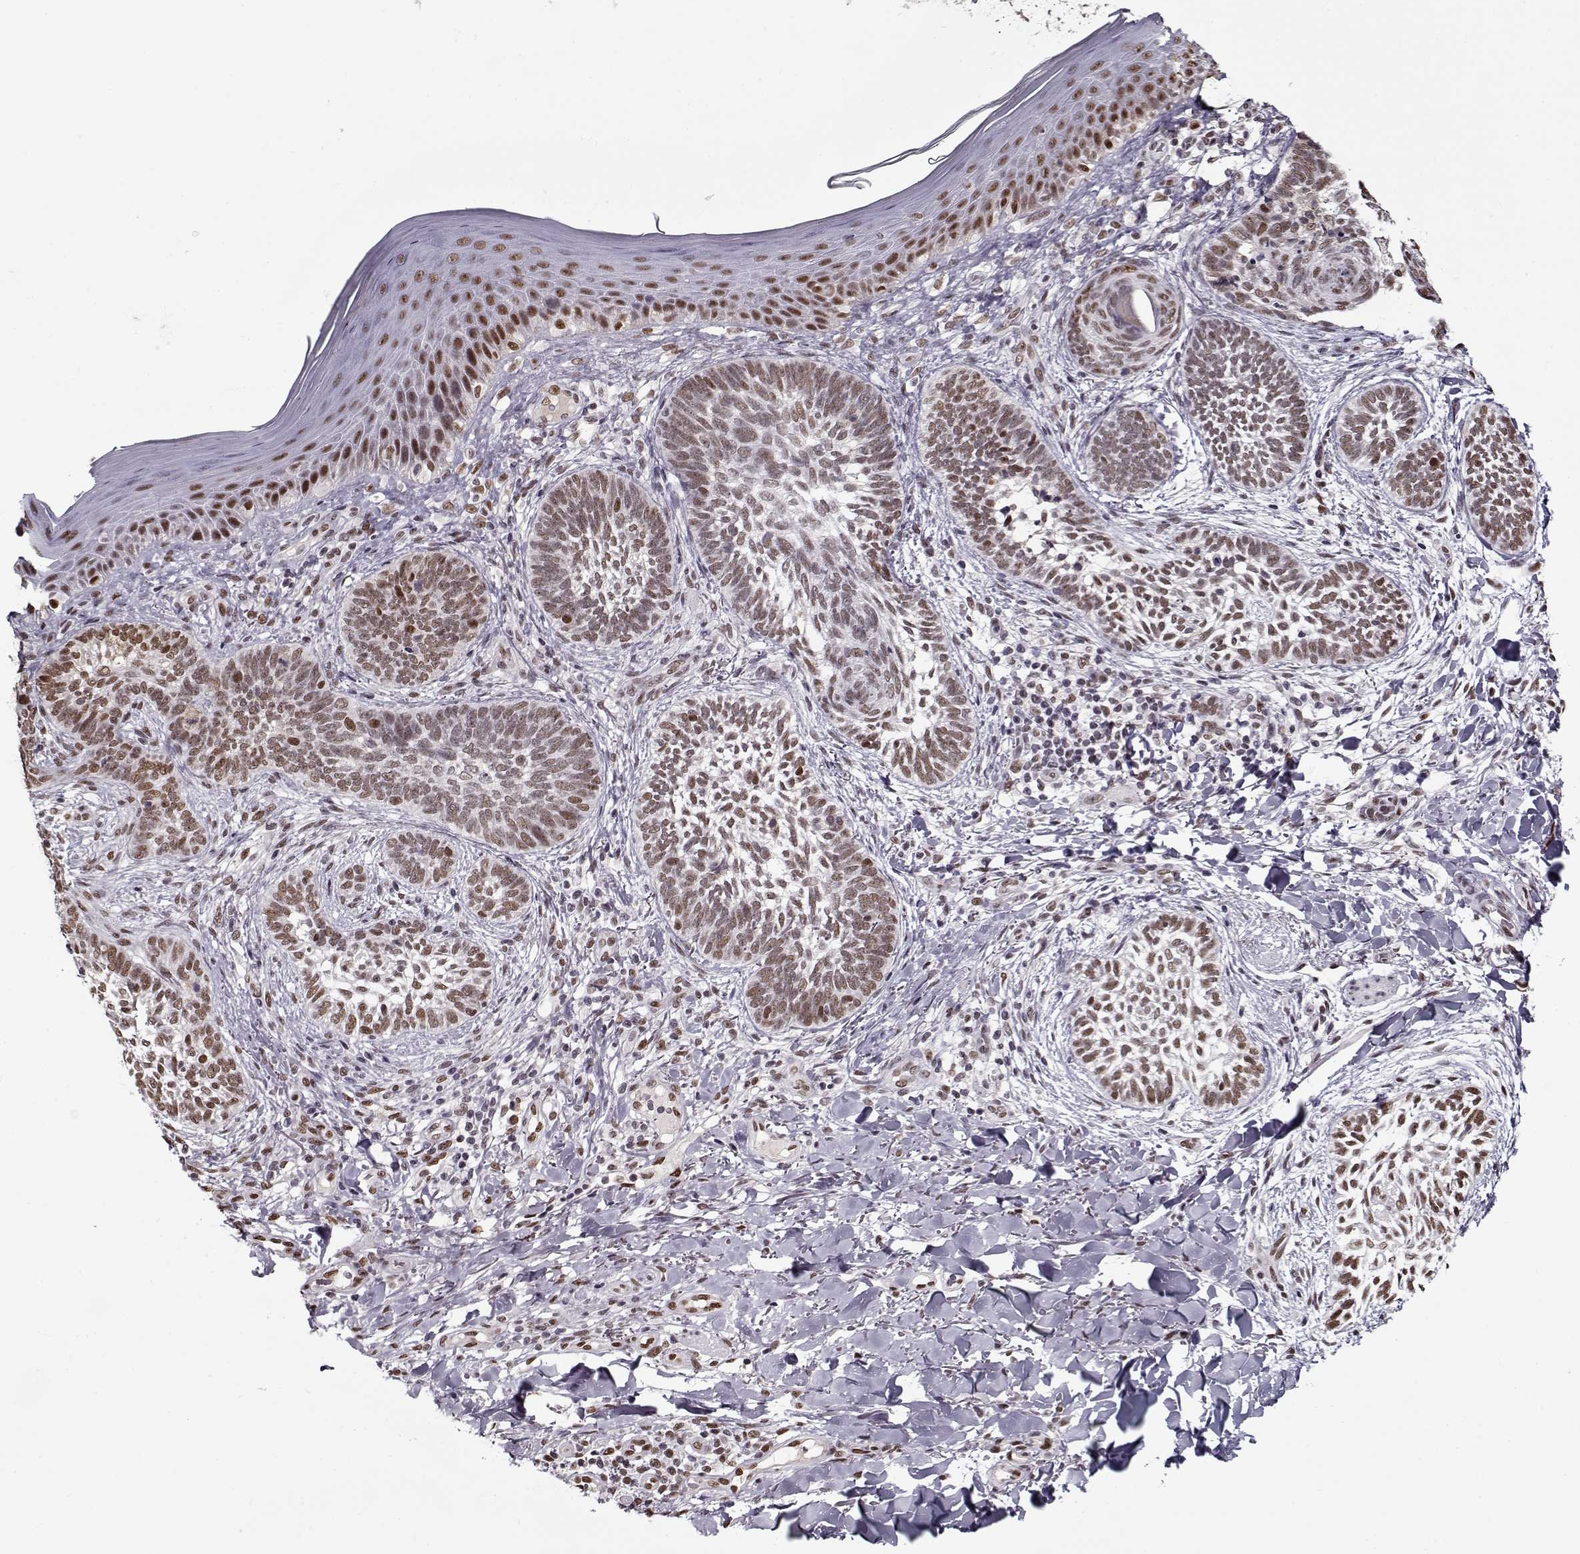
{"staining": {"intensity": "weak", "quantity": ">75%", "location": "nuclear"}, "tissue": "skin cancer", "cell_type": "Tumor cells", "image_type": "cancer", "snomed": [{"axis": "morphology", "description": "Normal tissue, NOS"}, {"axis": "morphology", "description": "Basal cell carcinoma"}, {"axis": "topography", "description": "Skin"}], "caption": "Protein staining by immunohistochemistry (IHC) reveals weak nuclear expression in about >75% of tumor cells in skin cancer (basal cell carcinoma).", "gene": "PRMT8", "patient": {"sex": "male", "age": 46}}